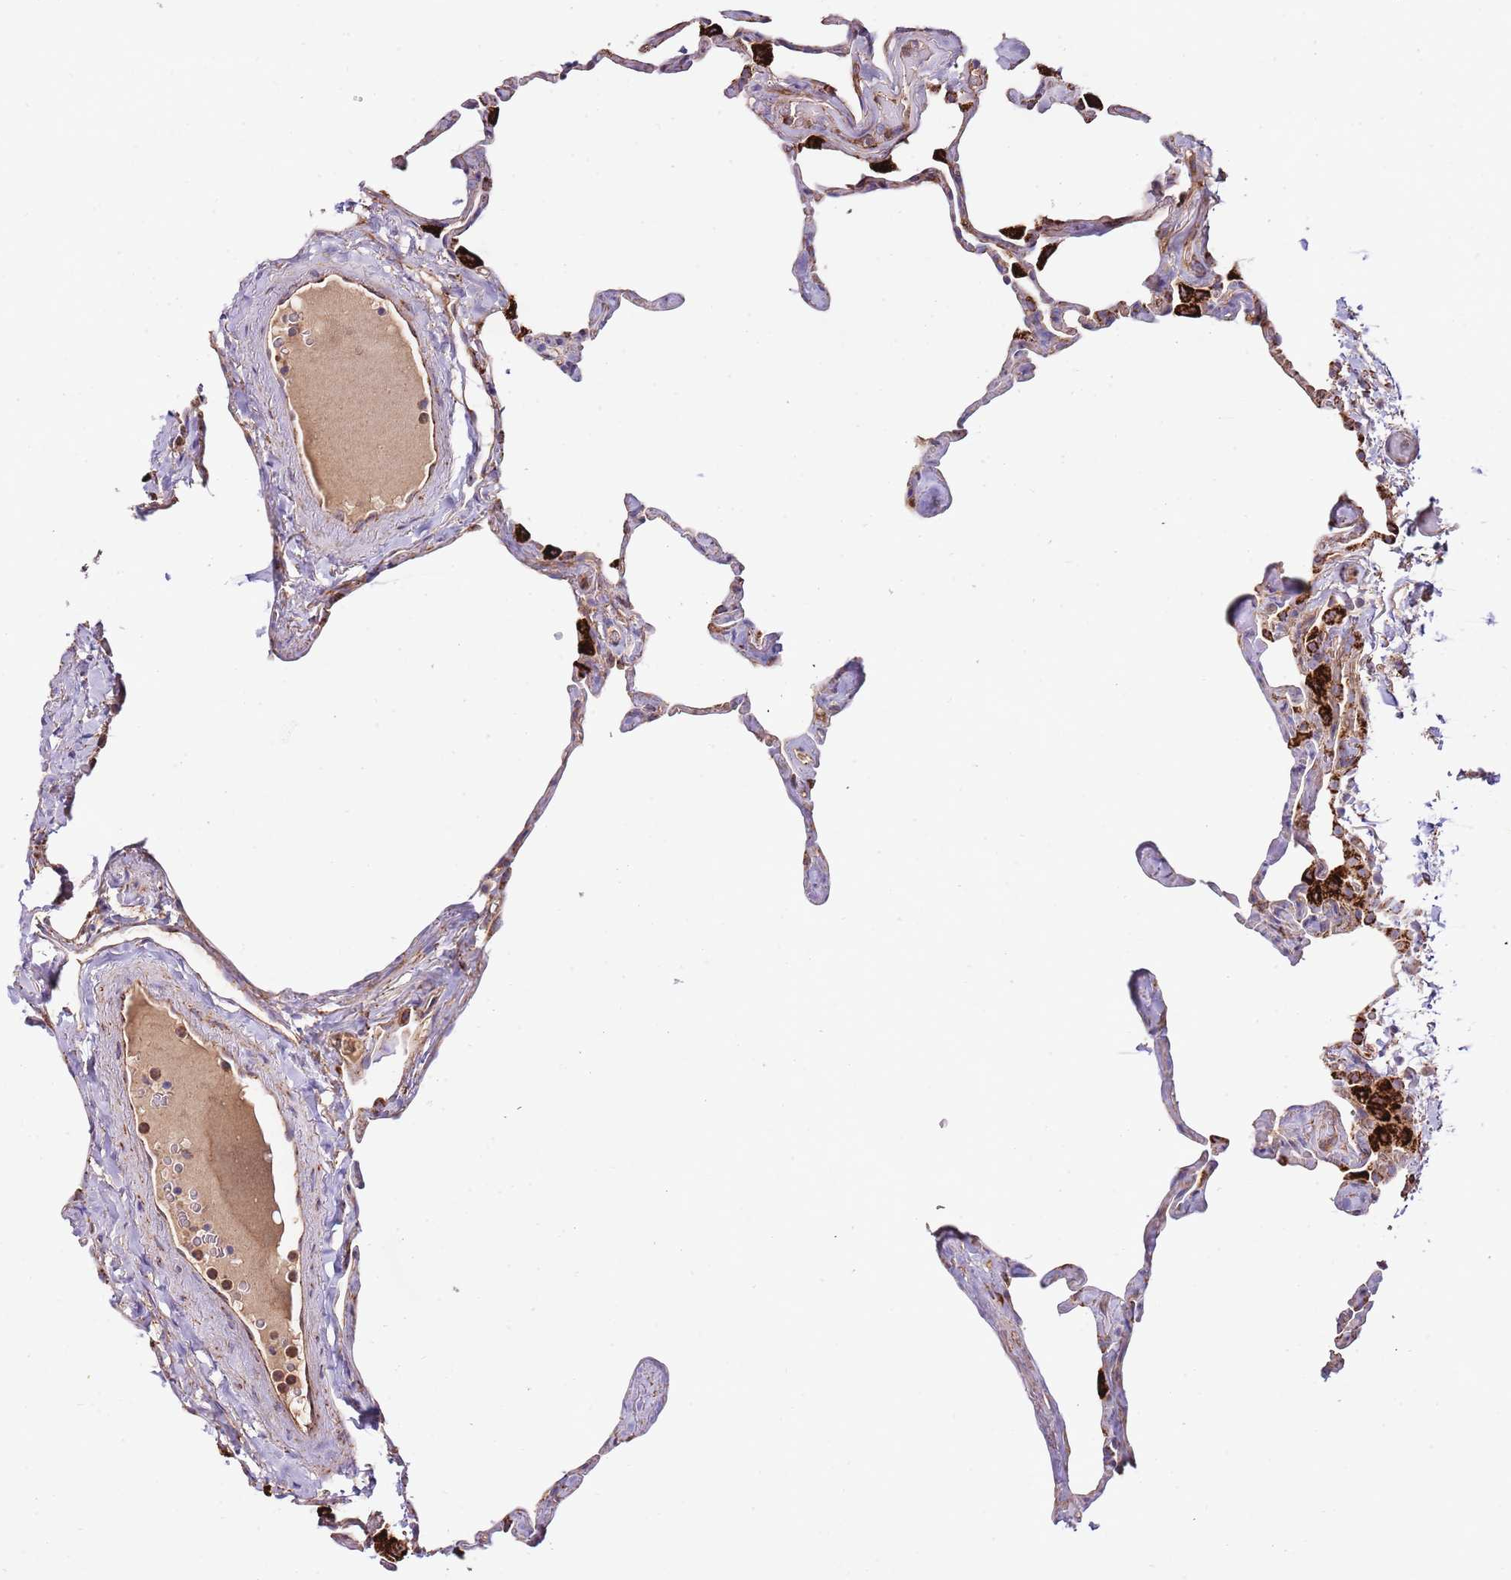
{"staining": {"intensity": "weak", "quantity": "<25%", "location": "cytoplasmic/membranous"}, "tissue": "lung", "cell_type": "Alveolar cells", "image_type": "normal", "snomed": [{"axis": "morphology", "description": "Normal tissue, NOS"}, {"axis": "topography", "description": "Lung"}], "caption": "The image displays no staining of alveolar cells in benign lung.", "gene": "DOCK6", "patient": {"sex": "male", "age": 65}}